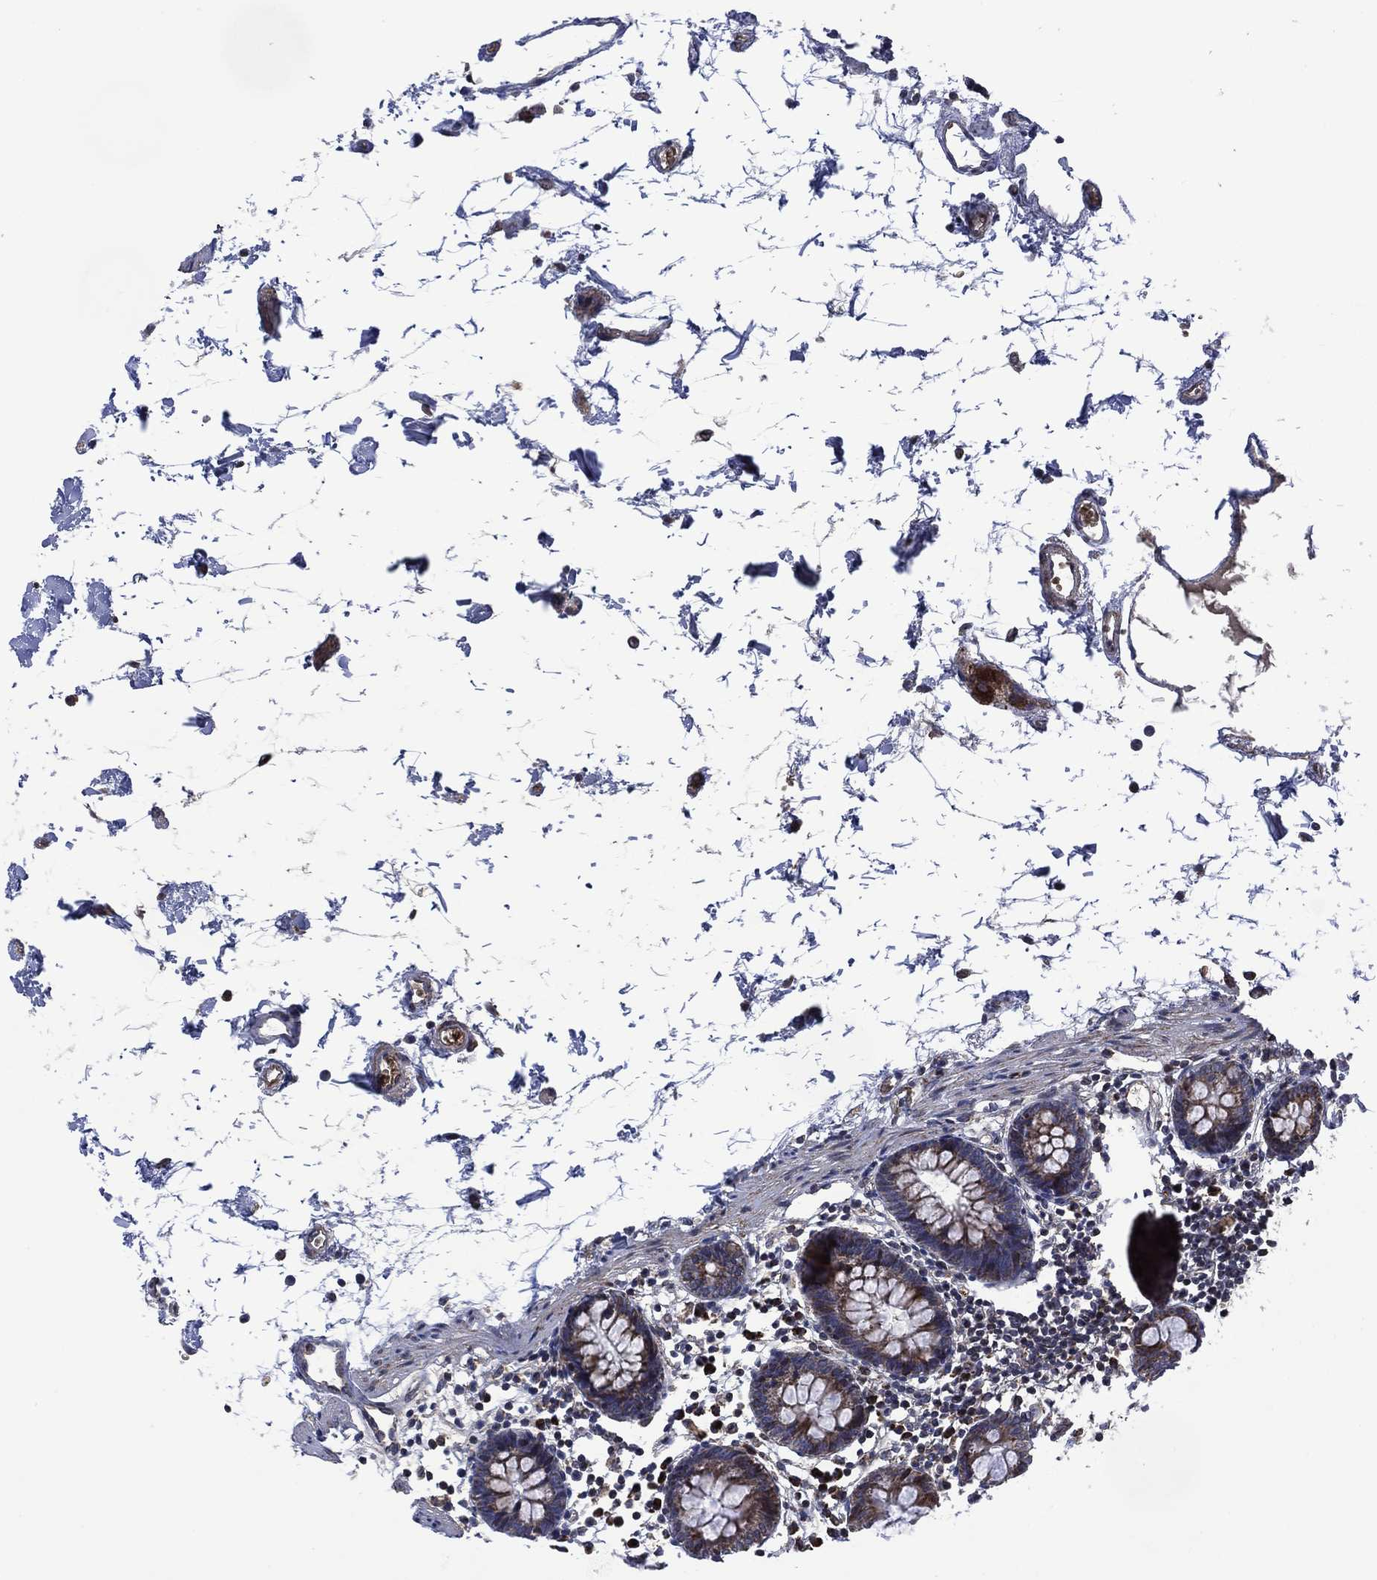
{"staining": {"intensity": "negative", "quantity": "none", "location": "none"}, "tissue": "colon", "cell_type": "Endothelial cells", "image_type": "normal", "snomed": [{"axis": "morphology", "description": "Normal tissue, NOS"}, {"axis": "topography", "description": "Colon"}], "caption": "Immunohistochemistry photomicrograph of benign colon: colon stained with DAB reveals no significant protein staining in endothelial cells.", "gene": "HTD2", "patient": {"sex": "female", "age": 84}}